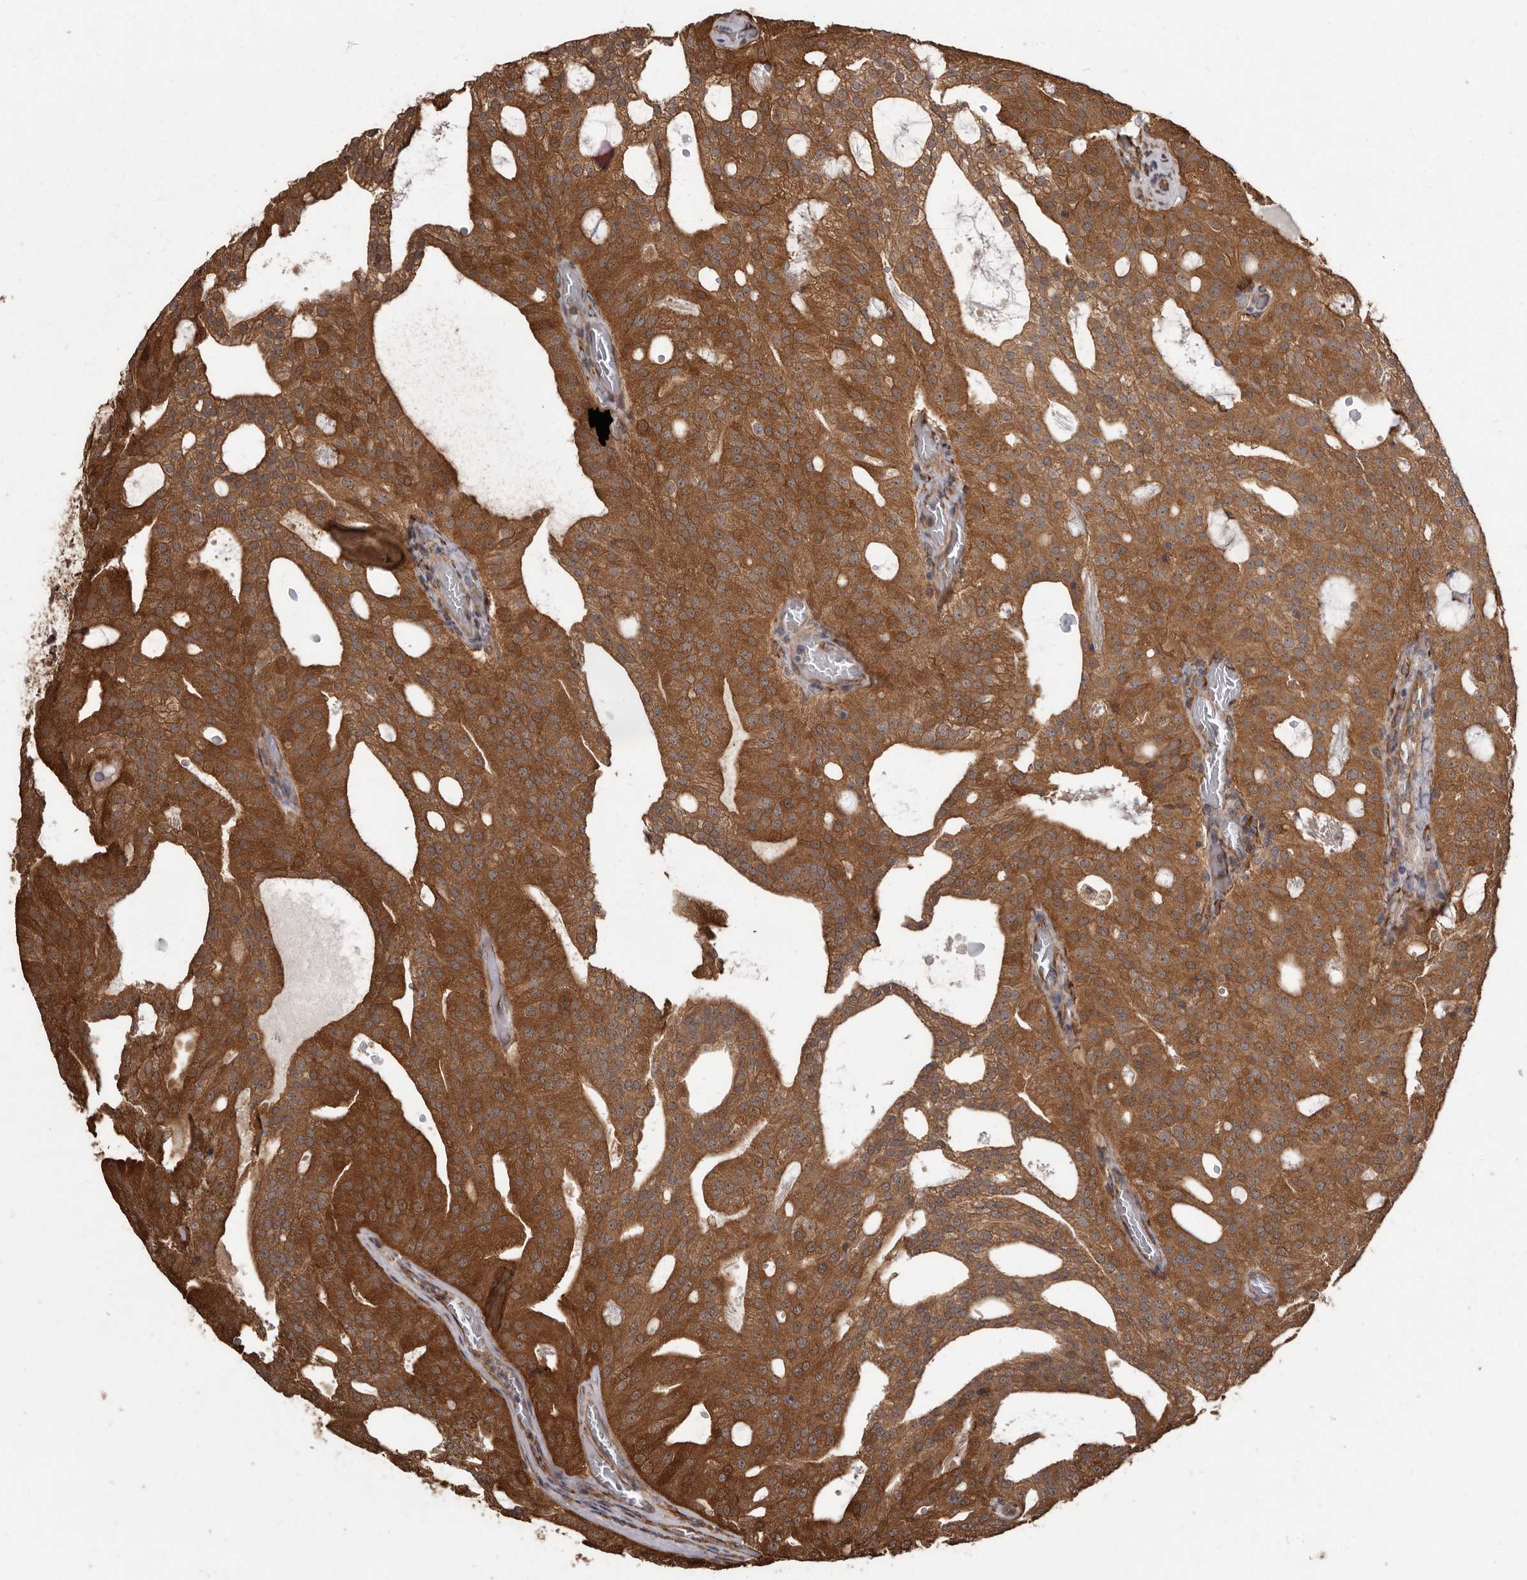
{"staining": {"intensity": "strong", "quantity": ">75%", "location": "cytoplasmic/membranous"}, "tissue": "prostate cancer", "cell_type": "Tumor cells", "image_type": "cancer", "snomed": [{"axis": "morphology", "description": "Adenocarcinoma, Medium grade"}, {"axis": "topography", "description": "Prostate"}], "caption": "Immunohistochemistry image of neoplastic tissue: prostate adenocarcinoma (medium-grade) stained using IHC reveals high levels of strong protein expression localized specifically in the cytoplasmic/membranous of tumor cells, appearing as a cytoplasmic/membranous brown color.", "gene": "FLAD1", "patient": {"sex": "male", "age": 88}}